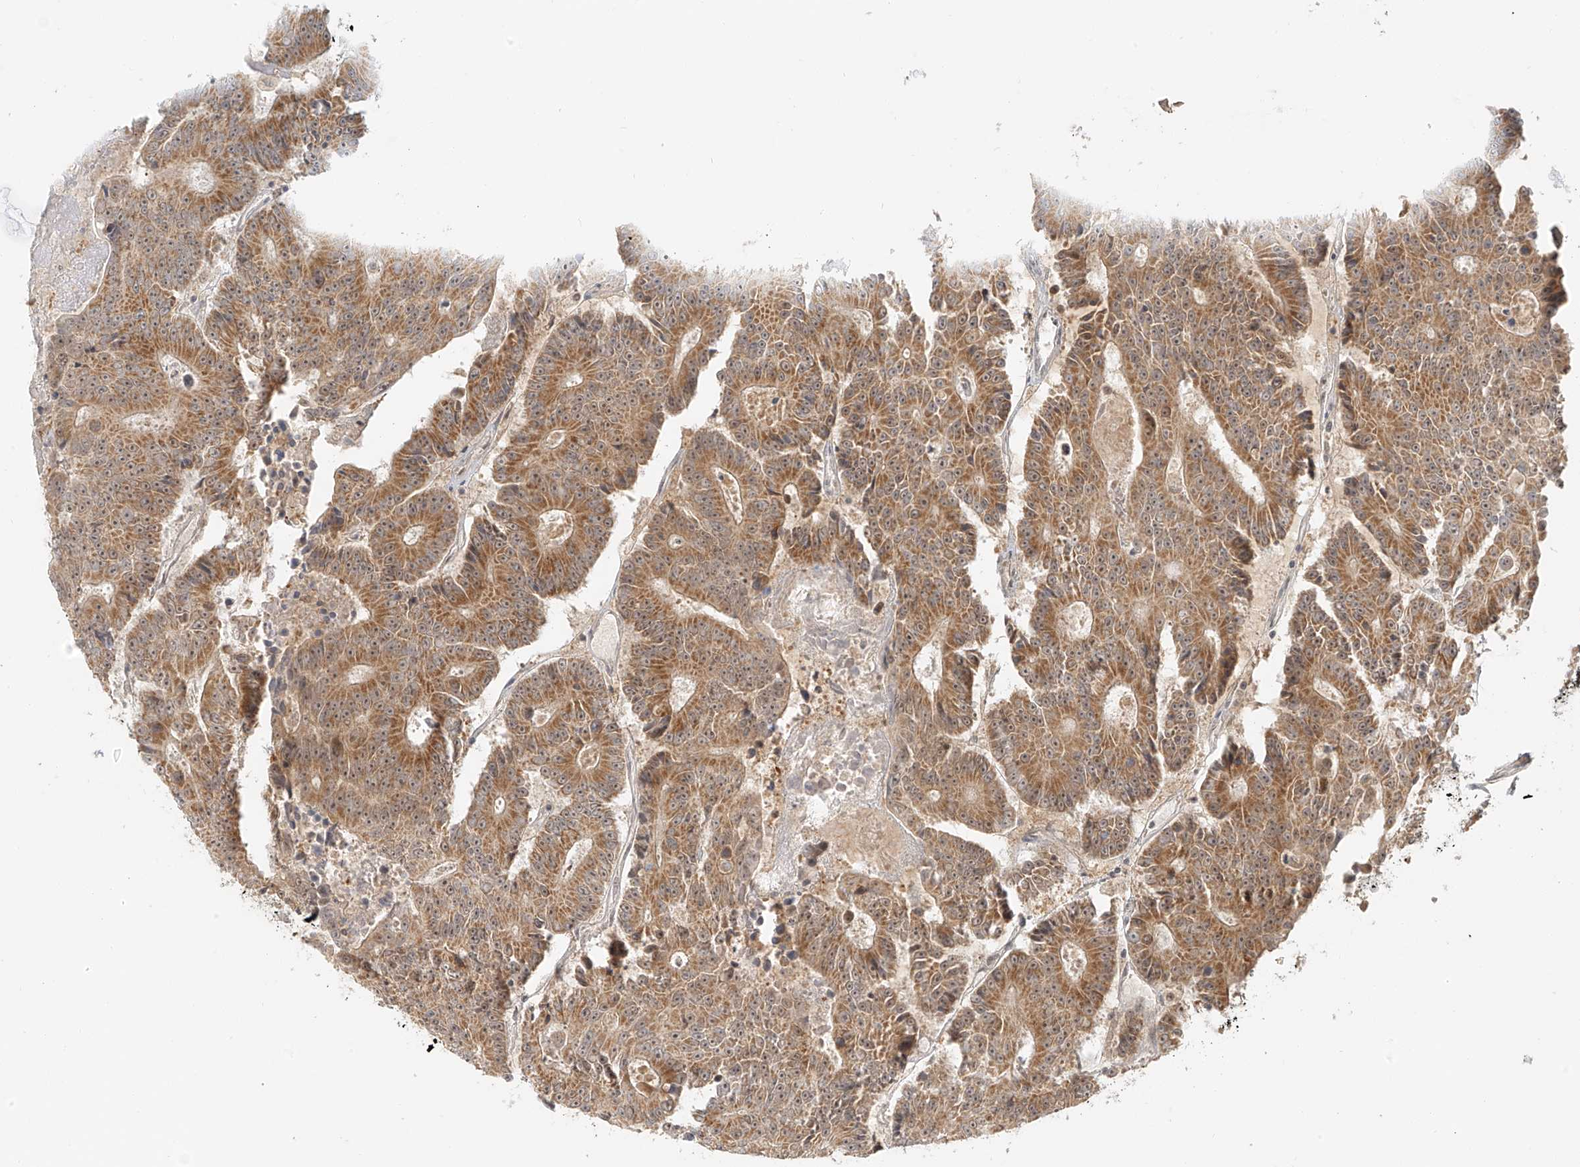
{"staining": {"intensity": "moderate", "quantity": ">75%", "location": "cytoplasmic/membranous"}, "tissue": "colorectal cancer", "cell_type": "Tumor cells", "image_type": "cancer", "snomed": [{"axis": "morphology", "description": "Adenocarcinoma, NOS"}, {"axis": "topography", "description": "Colon"}], "caption": "Immunohistochemical staining of adenocarcinoma (colorectal) exhibits medium levels of moderate cytoplasmic/membranous positivity in about >75% of tumor cells.", "gene": "MIPEP", "patient": {"sex": "male", "age": 83}}